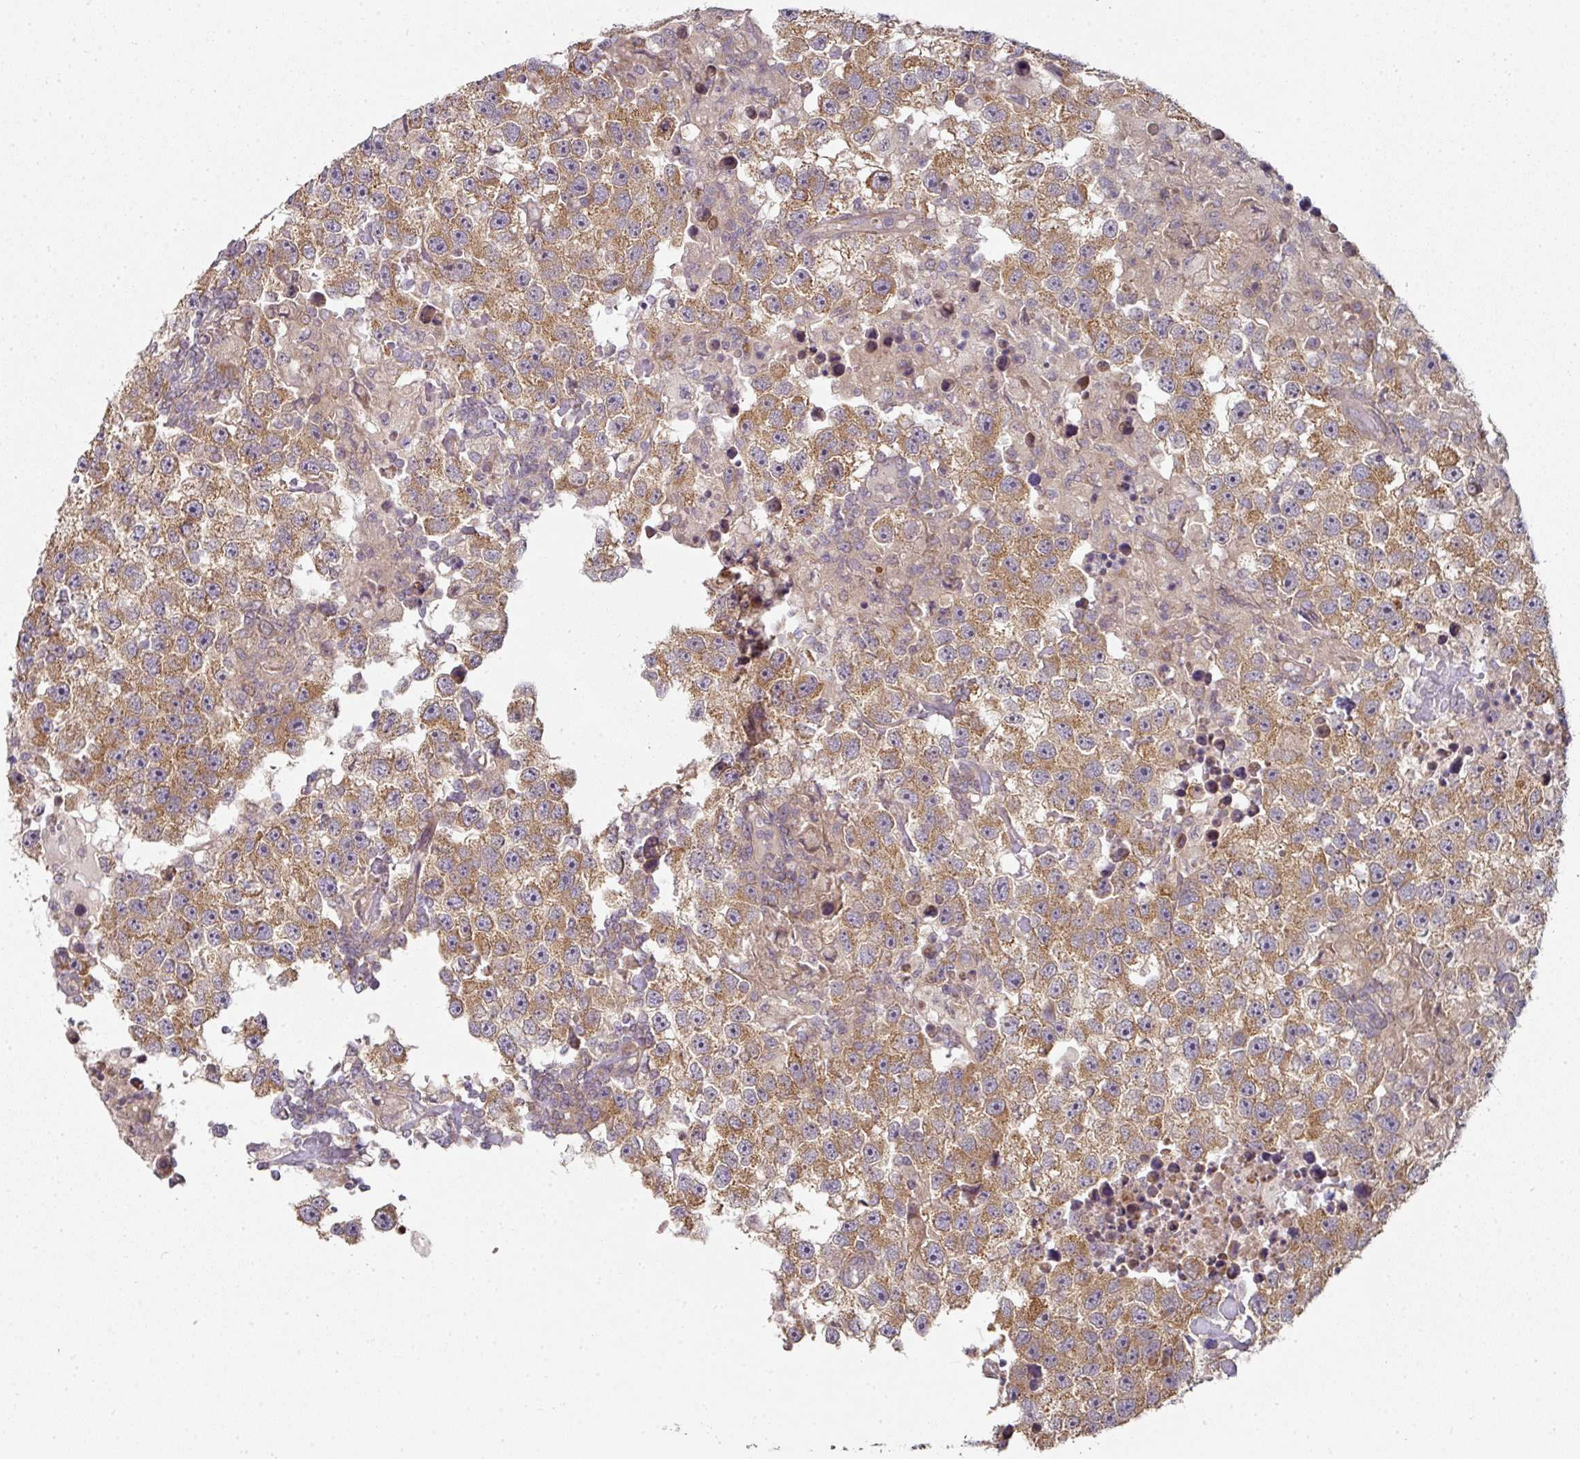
{"staining": {"intensity": "moderate", "quantity": ">75%", "location": "cytoplasmic/membranous"}, "tissue": "testis cancer", "cell_type": "Tumor cells", "image_type": "cancer", "snomed": [{"axis": "morphology", "description": "Carcinoma, Embryonal, NOS"}, {"axis": "topography", "description": "Testis"}], "caption": "An IHC micrograph of tumor tissue is shown. Protein staining in brown shows moderate cytoplasmic/membranous positivity in testis cancer (embryonal carcinoma) within tumor cells.", "gene": "MAP2K2", "patient": {"sex": "male", "age": 83}}